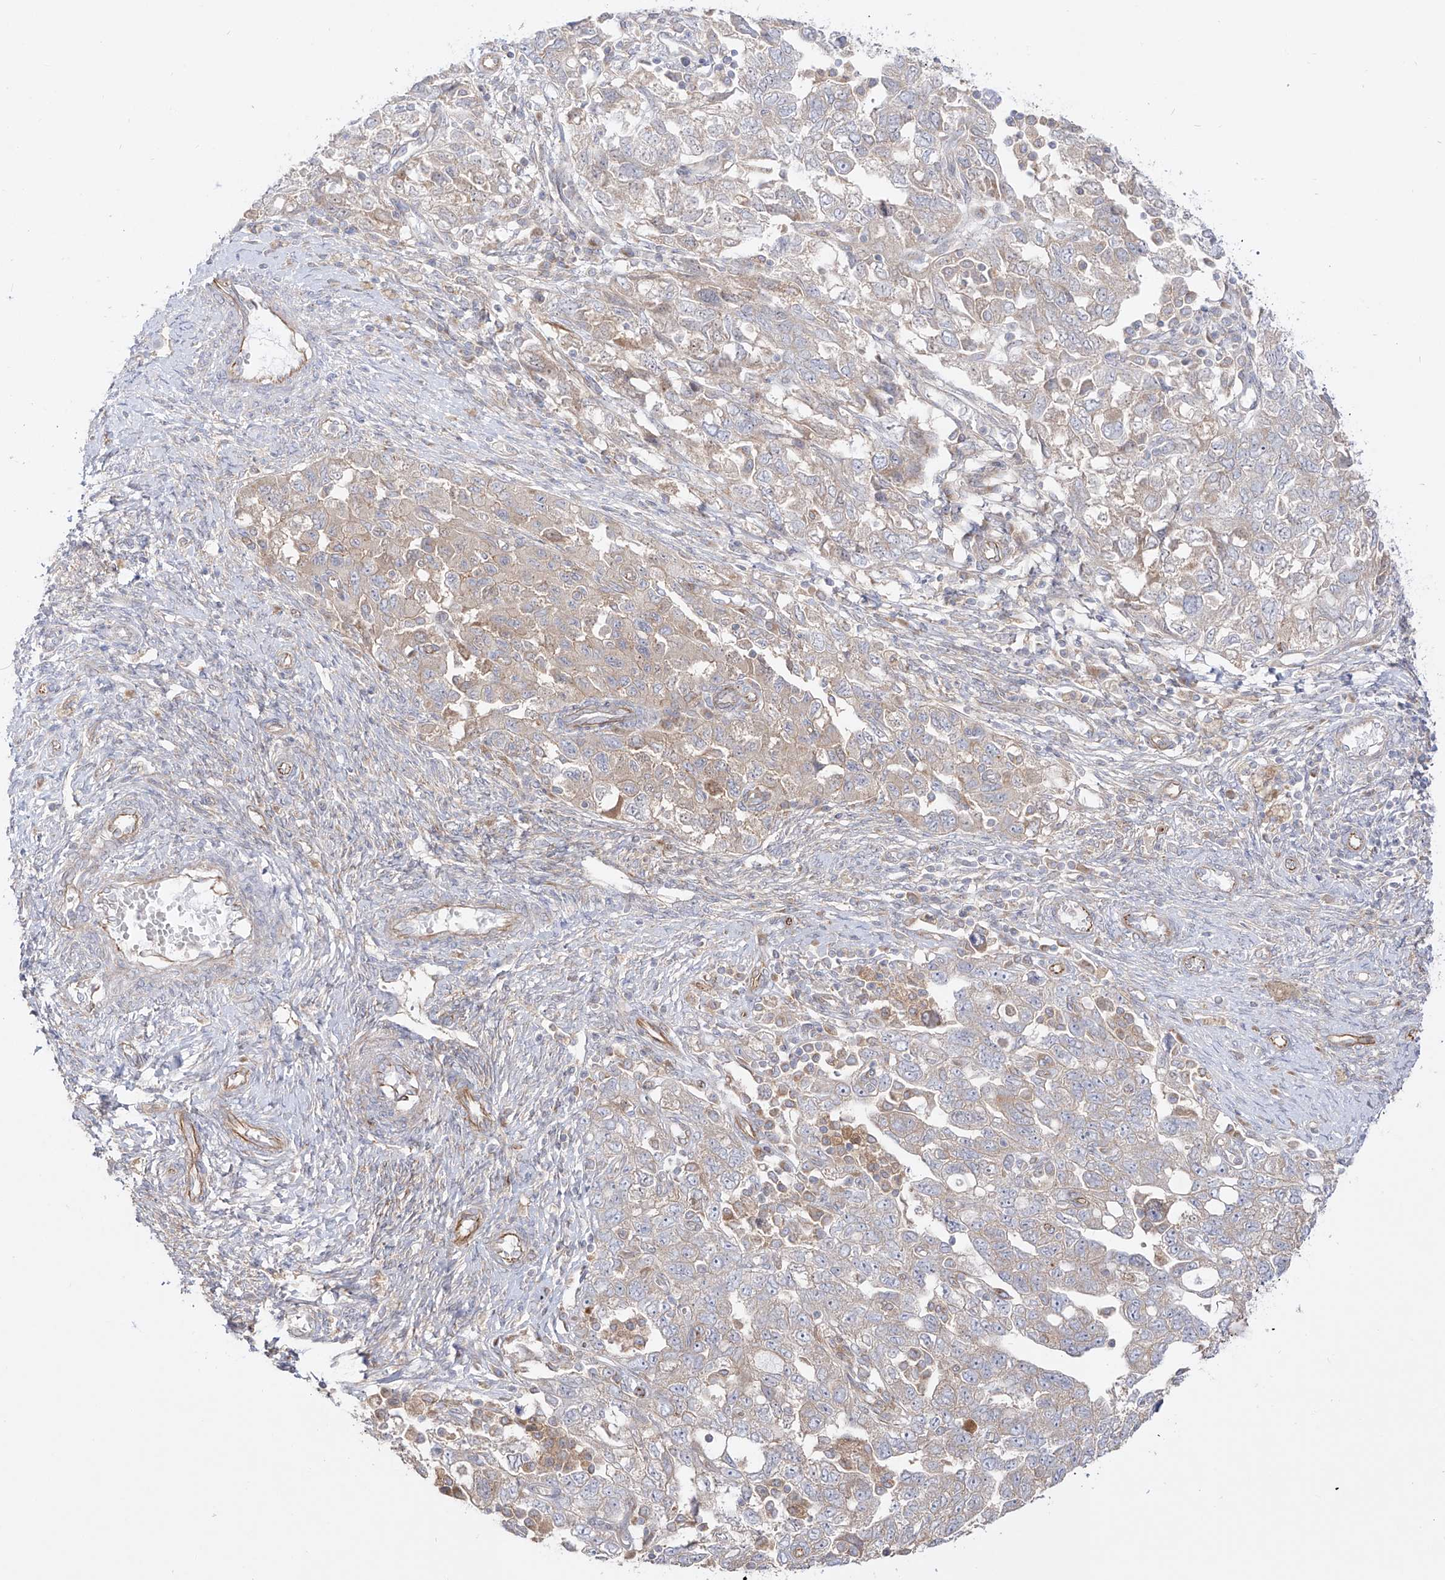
{"staining": {"intensity": "weak", "quantity": "<25%", "location": "cytoplasmic/membranous"}, "tissue": "ovarian cancer", "cell_type": "Tumor cells", "image_type": "cancer", "snomed": [{"axis": "morphology", "description": "Carcinoma, NOS"}, {"axis": "morphology", "description": "Cystadenocarcinoma, serous, NOS"}, {"axis": "topography", "description": "Ovary"}], "caption": "The immunohistochemistry (IHC) photomicrograph has no significant positivity in tumor cells of ovarian cancer tissue.", "gene": "YKT6", "patient": {"sex": "female", "age": 69}}